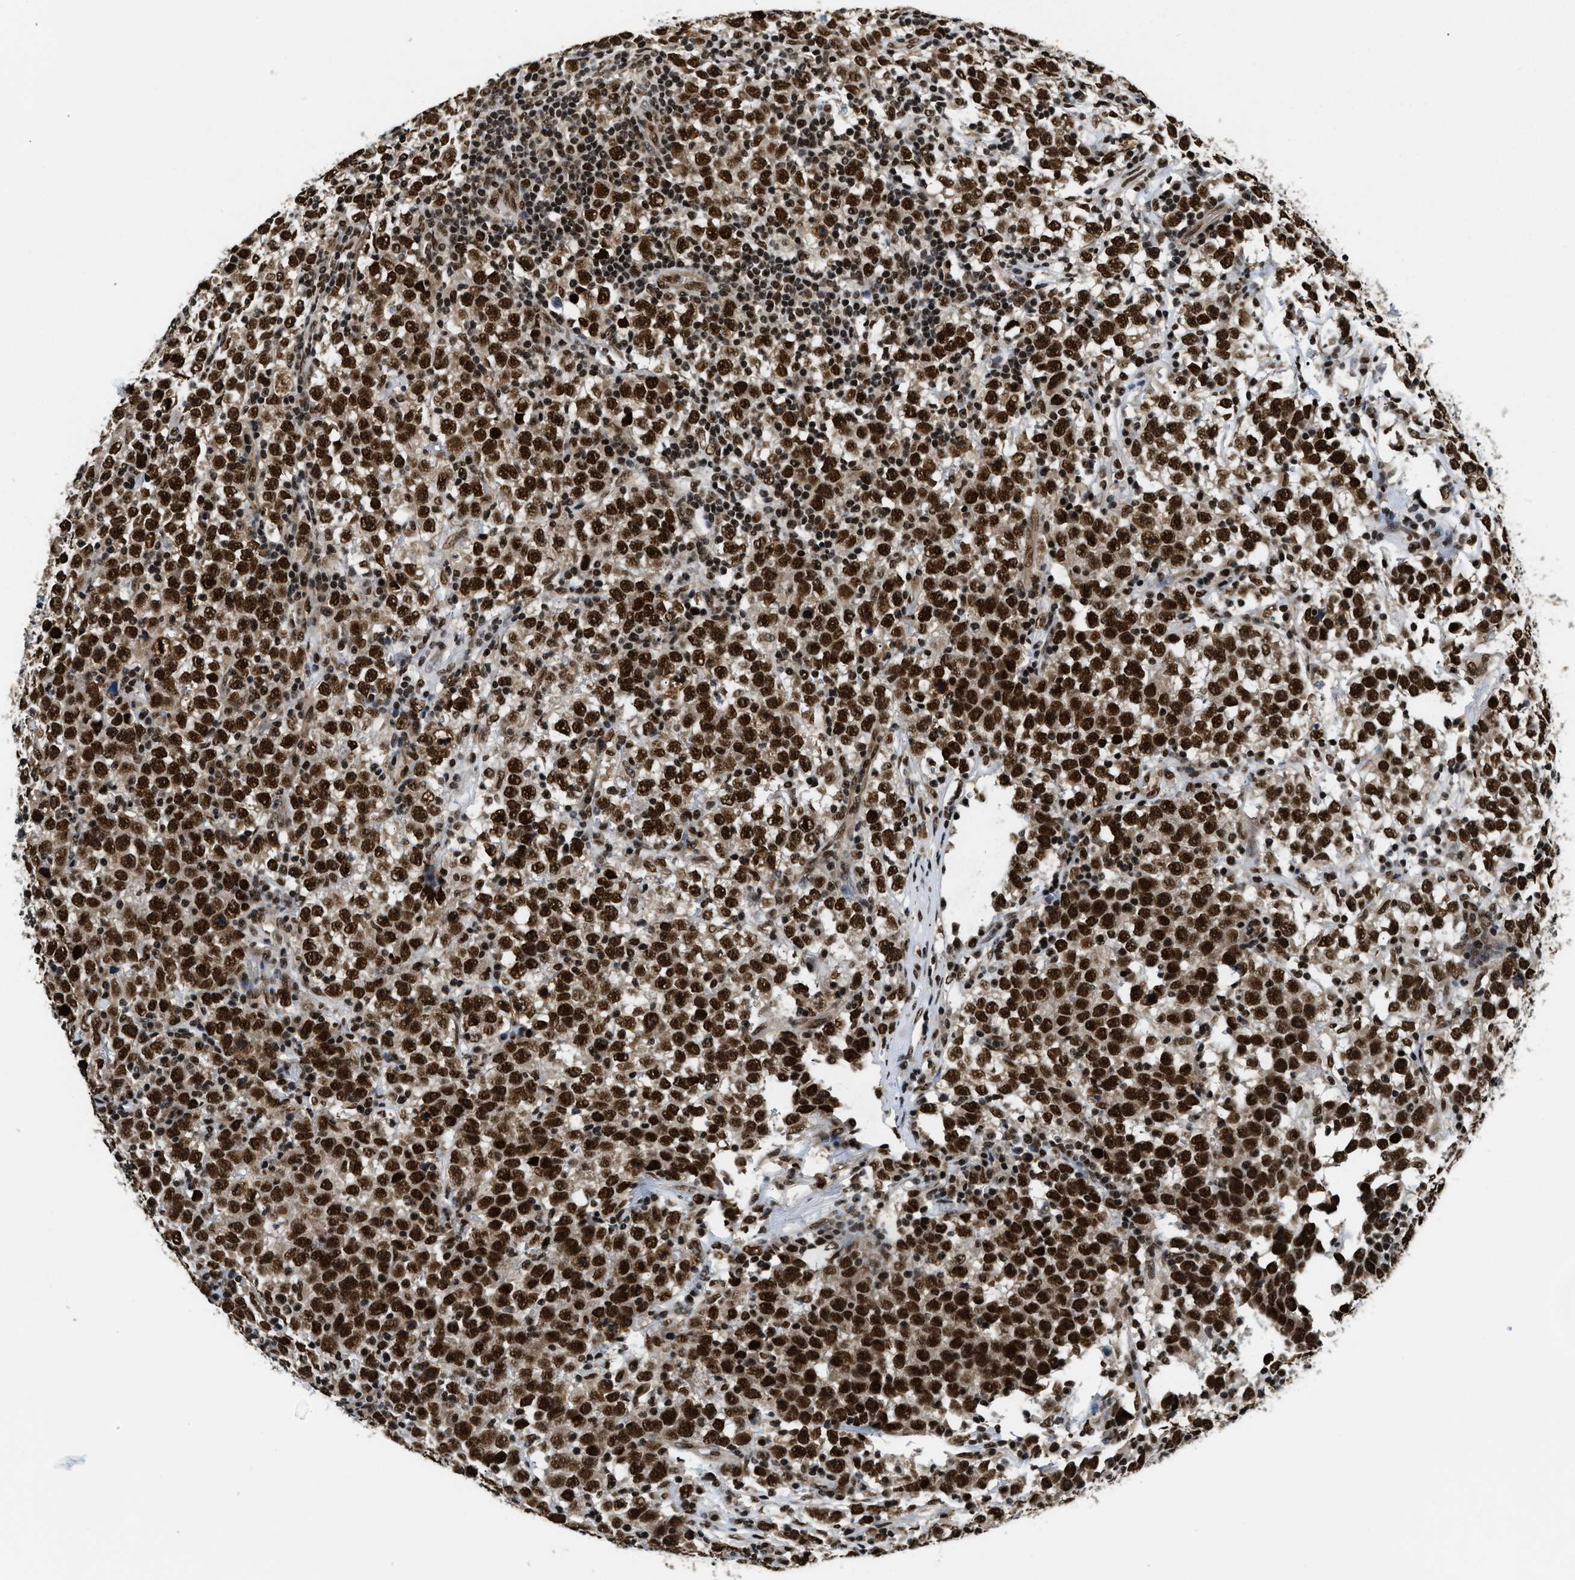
{"staining": {"intensity": "strong", "quantity": ">75%", "location": "cytoplasmic/membranous,nuclear"}, "tissue": "testis cancer", "cell_type": "Tumor cells", "image_type": "cancer", "snomed": [{"axis": "morphology", "description": "Seminoma, NOS"}, {"axis": "topography", "description": "Testis"}], "caption": "A histopathology image of human testis cancer (seminoma) stained for a protein reveals strong cytoplasmic/membranous and nuclear brown staining in tumor cells. (DAB (3,3'-diaminobenzidine) IHC, brown staining for protein, blue staining for nuclei).", "gene": "CCNDBP1", "patient": {"sex": "male", "age": 43}}